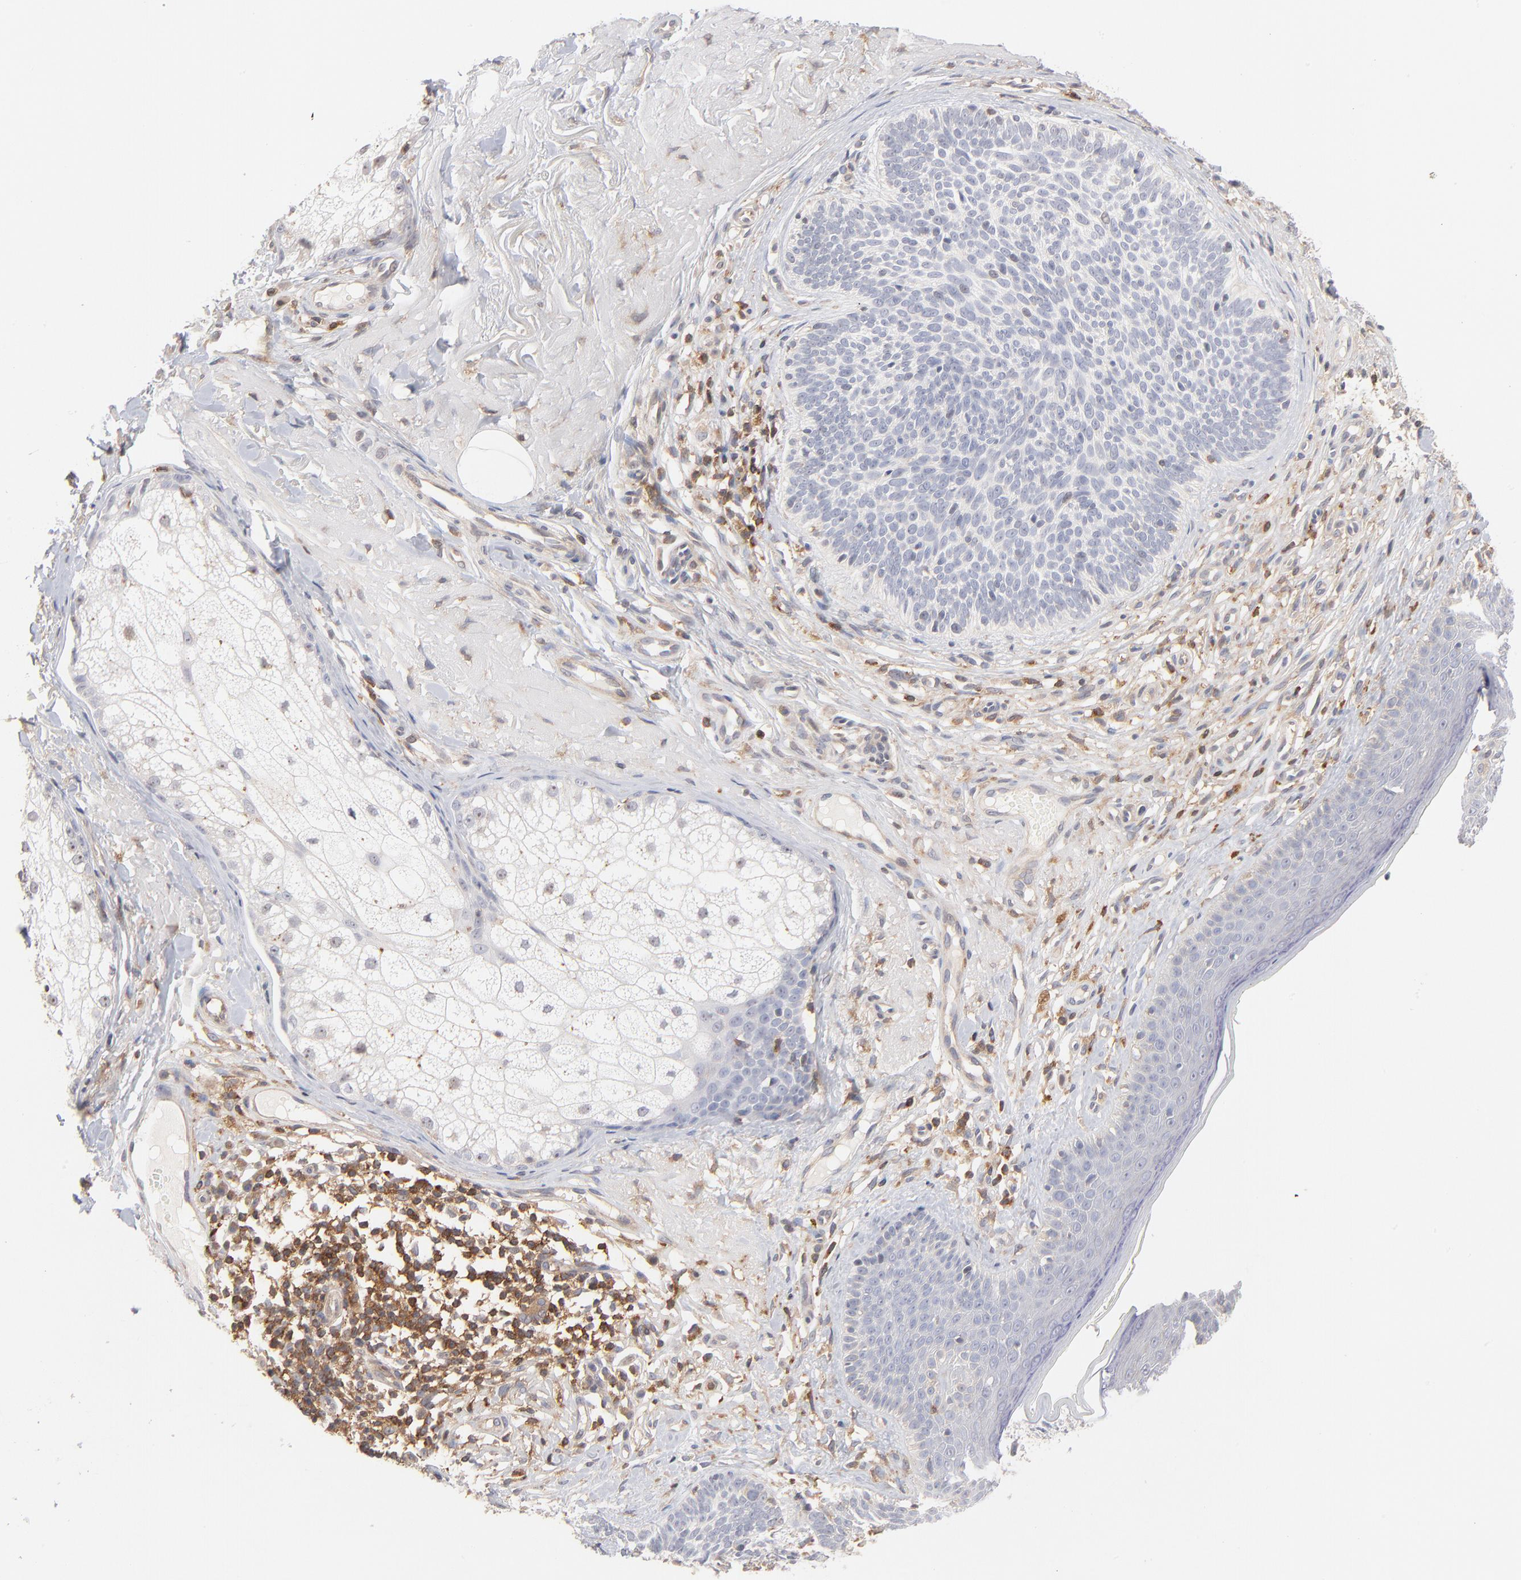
{"staining": {"intensity": "negative", "quantity": "none", "location": "none"}, "tissue": "skin cancer", "cell_type": "Tumor cells", "image_type": "cancer", "snomed": [{"axis": "morphology", "description": "Basal cell carcinoma"}, {"axis": "topography", "description": "Skin"}], "caption": "There is no significant staining in tumor cells of skin cancer.", "gene": "WIPF1", "patient": {"sex": "male", "age": 74}}